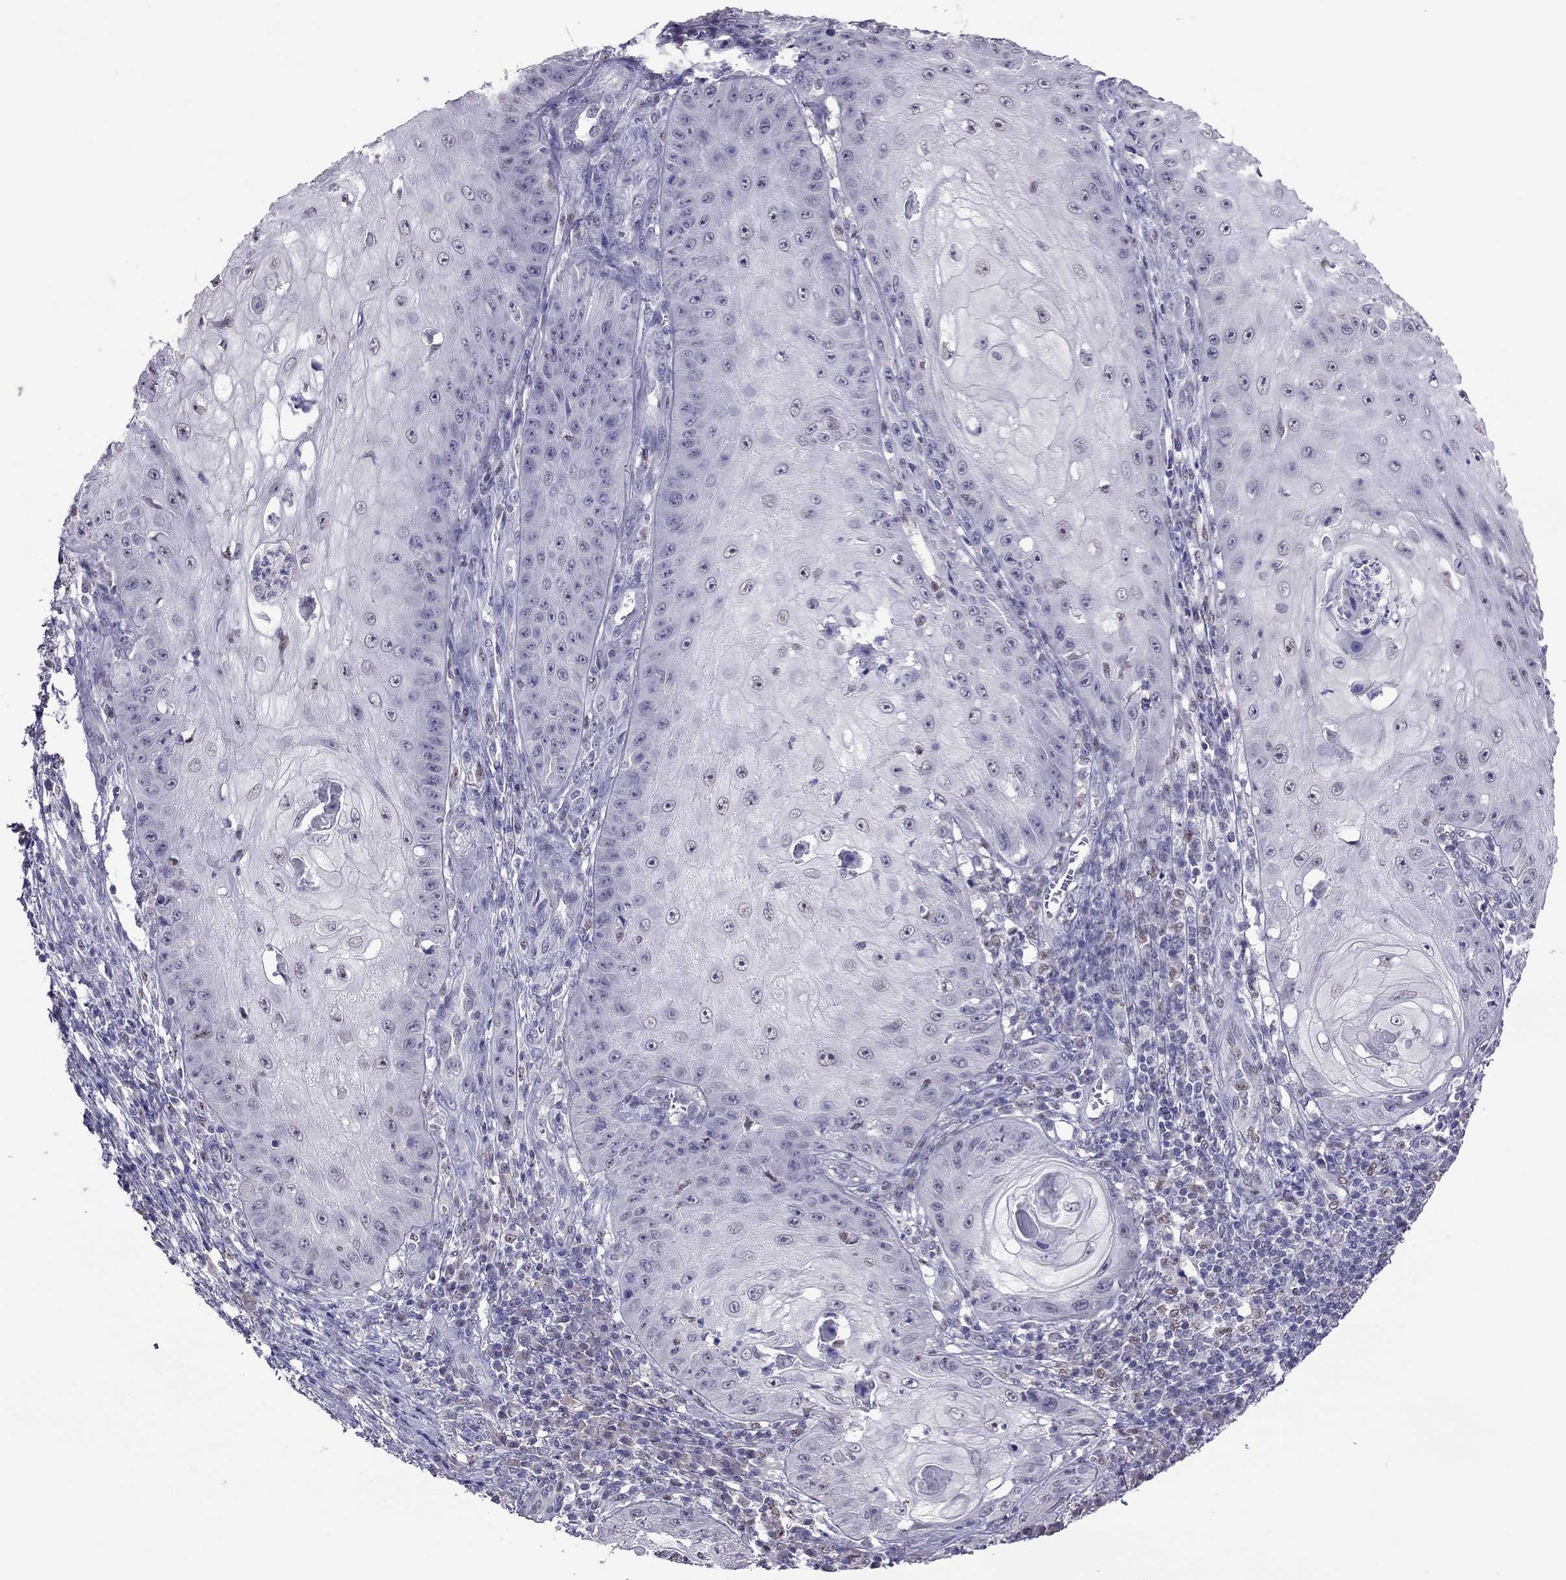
{"staining": {"intensity": "negative", "quantity": "none", "location": "none"}, "tissue": "skin cancer", "cell_type": "Tumor cells", "image_type": "cancer", "snomed": [{"axis": "morphology", "description": "Squamous cell carcinoma, NOS"}, {"axis": "topography", "description": "Skin"}], "caption": "The micrograph reveals no significant expression in tumor cells of skin squamous cell carcinoma.", "gene": "SPINT3", "patient": {"sex": "male", "age": 70}}